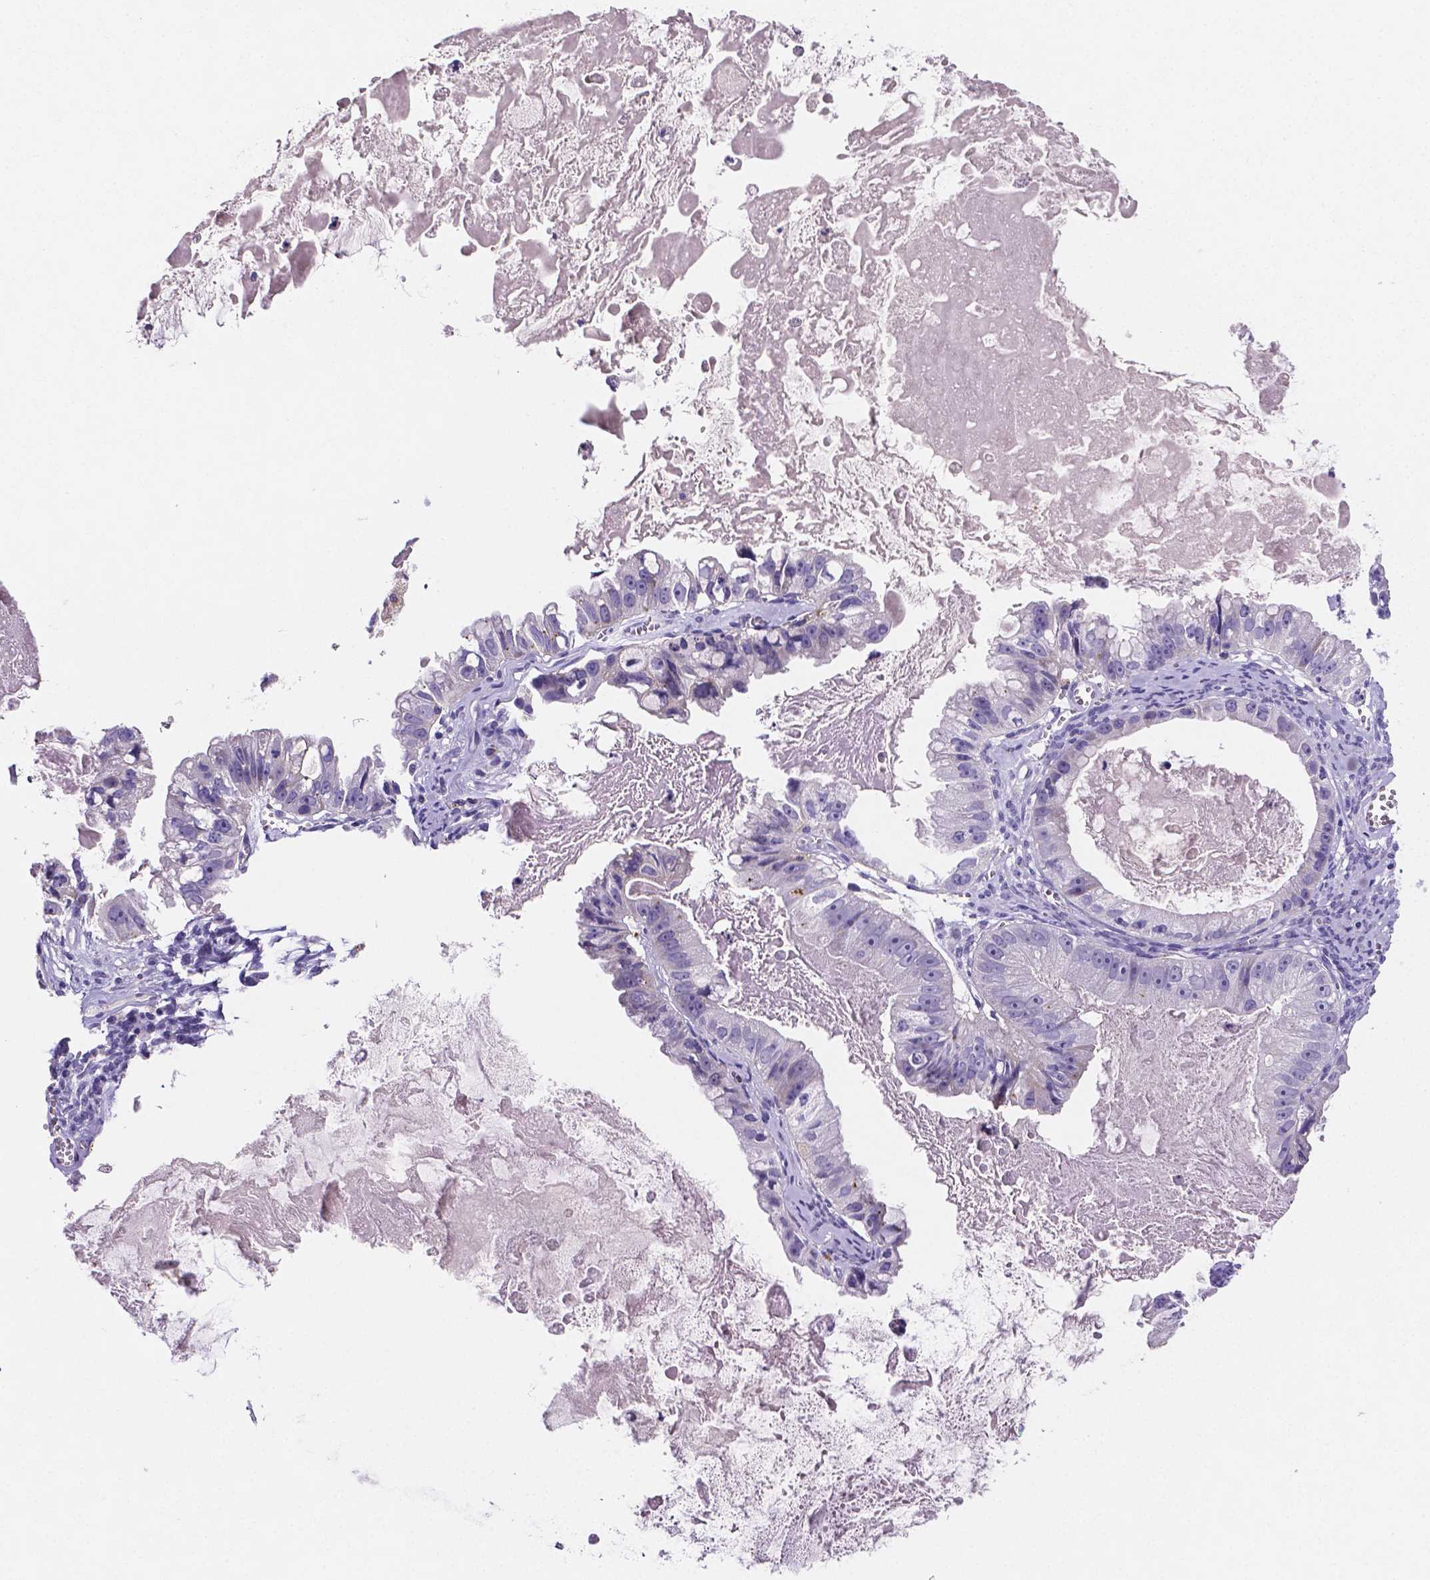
{"staining": {"intensity": "negative", "quantity": "none", "location": "none"}, "tissue": "colorectal cancer", "cell_type": "Tumor cells", "image_type": "cancer", "snomed": [{"axis": "morphology", "description": "Adenocarcinoma, NOS"}, {"axis": "topography", "description": "Rectum"}], "caption": "High power microscopy micrograph of an immunohistochemistry (IHC) histopathology image of colorectal cancer, revealing no significant positivity in tumor cells. (Brightfield microscopy of DAB (3,3'-diaminobenzidine) immunohistochemistry at high magnification).", "gene": "NRGN", "patient": {"sex": "female", "age": 62}}